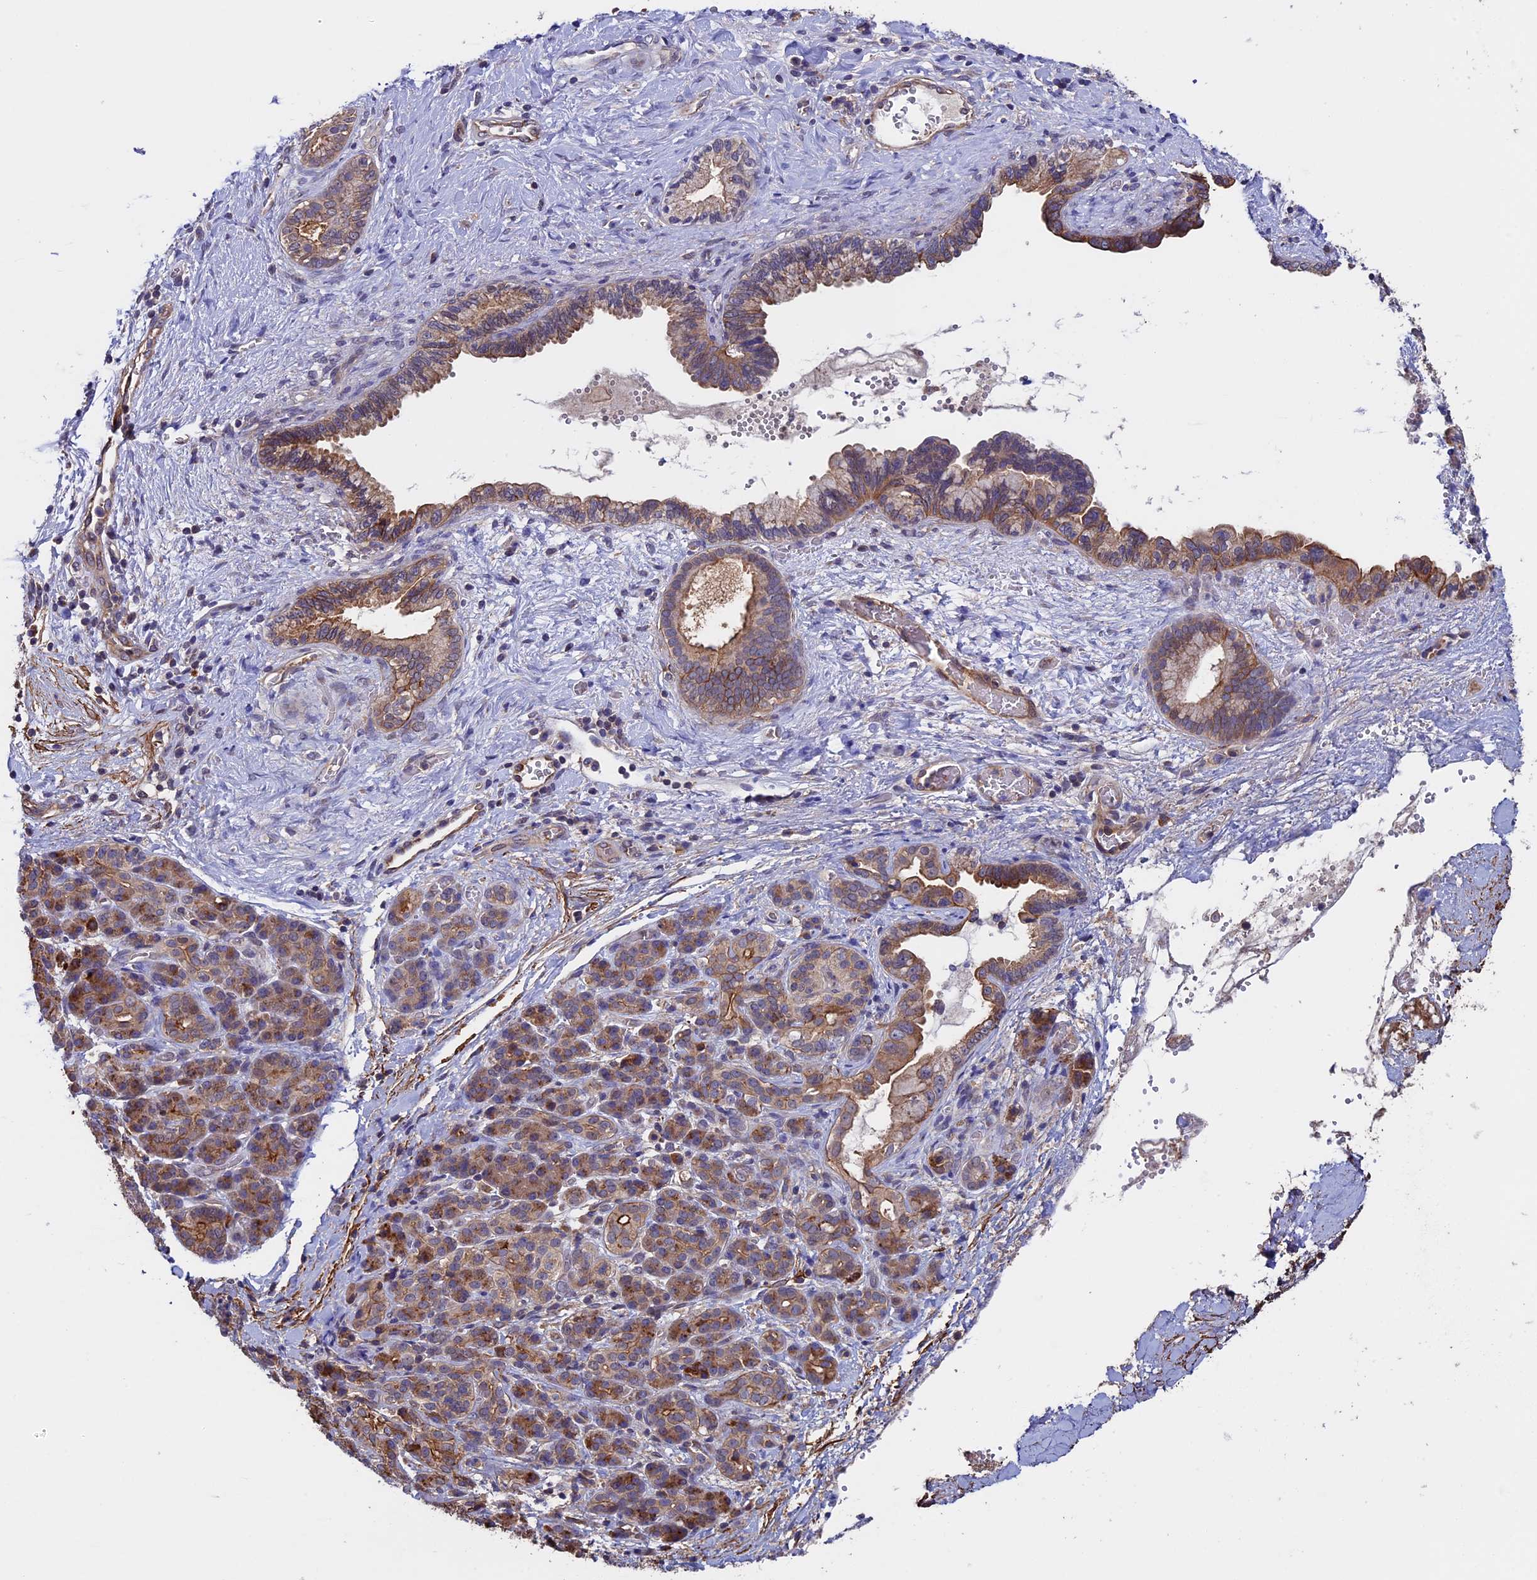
{"staining": {"intensity": "moderate", "quantity": "25%-75%", "location": "cytoplasmic/membranous"}, "tissue": "pancreatic cancer", "cell_type": "Tumor cells", "image_type": "cancer", "snomed": [{"axis": "morphology", "description": "Adenocarcinoma, NOS"}, {"axis": "topography", "description": "Pancreas"}], "caption": "Pancreatic cancer (adenocarcinoma) stained with DAB (3,3'-diaminobenzidine) IHC demonstrates medium levels of moderate cytoplasmic/membranous expression in about 25%-75% of tumor cells.", "gene": "SLC9A5", "patient": {"sex": "male", "age": 59}}